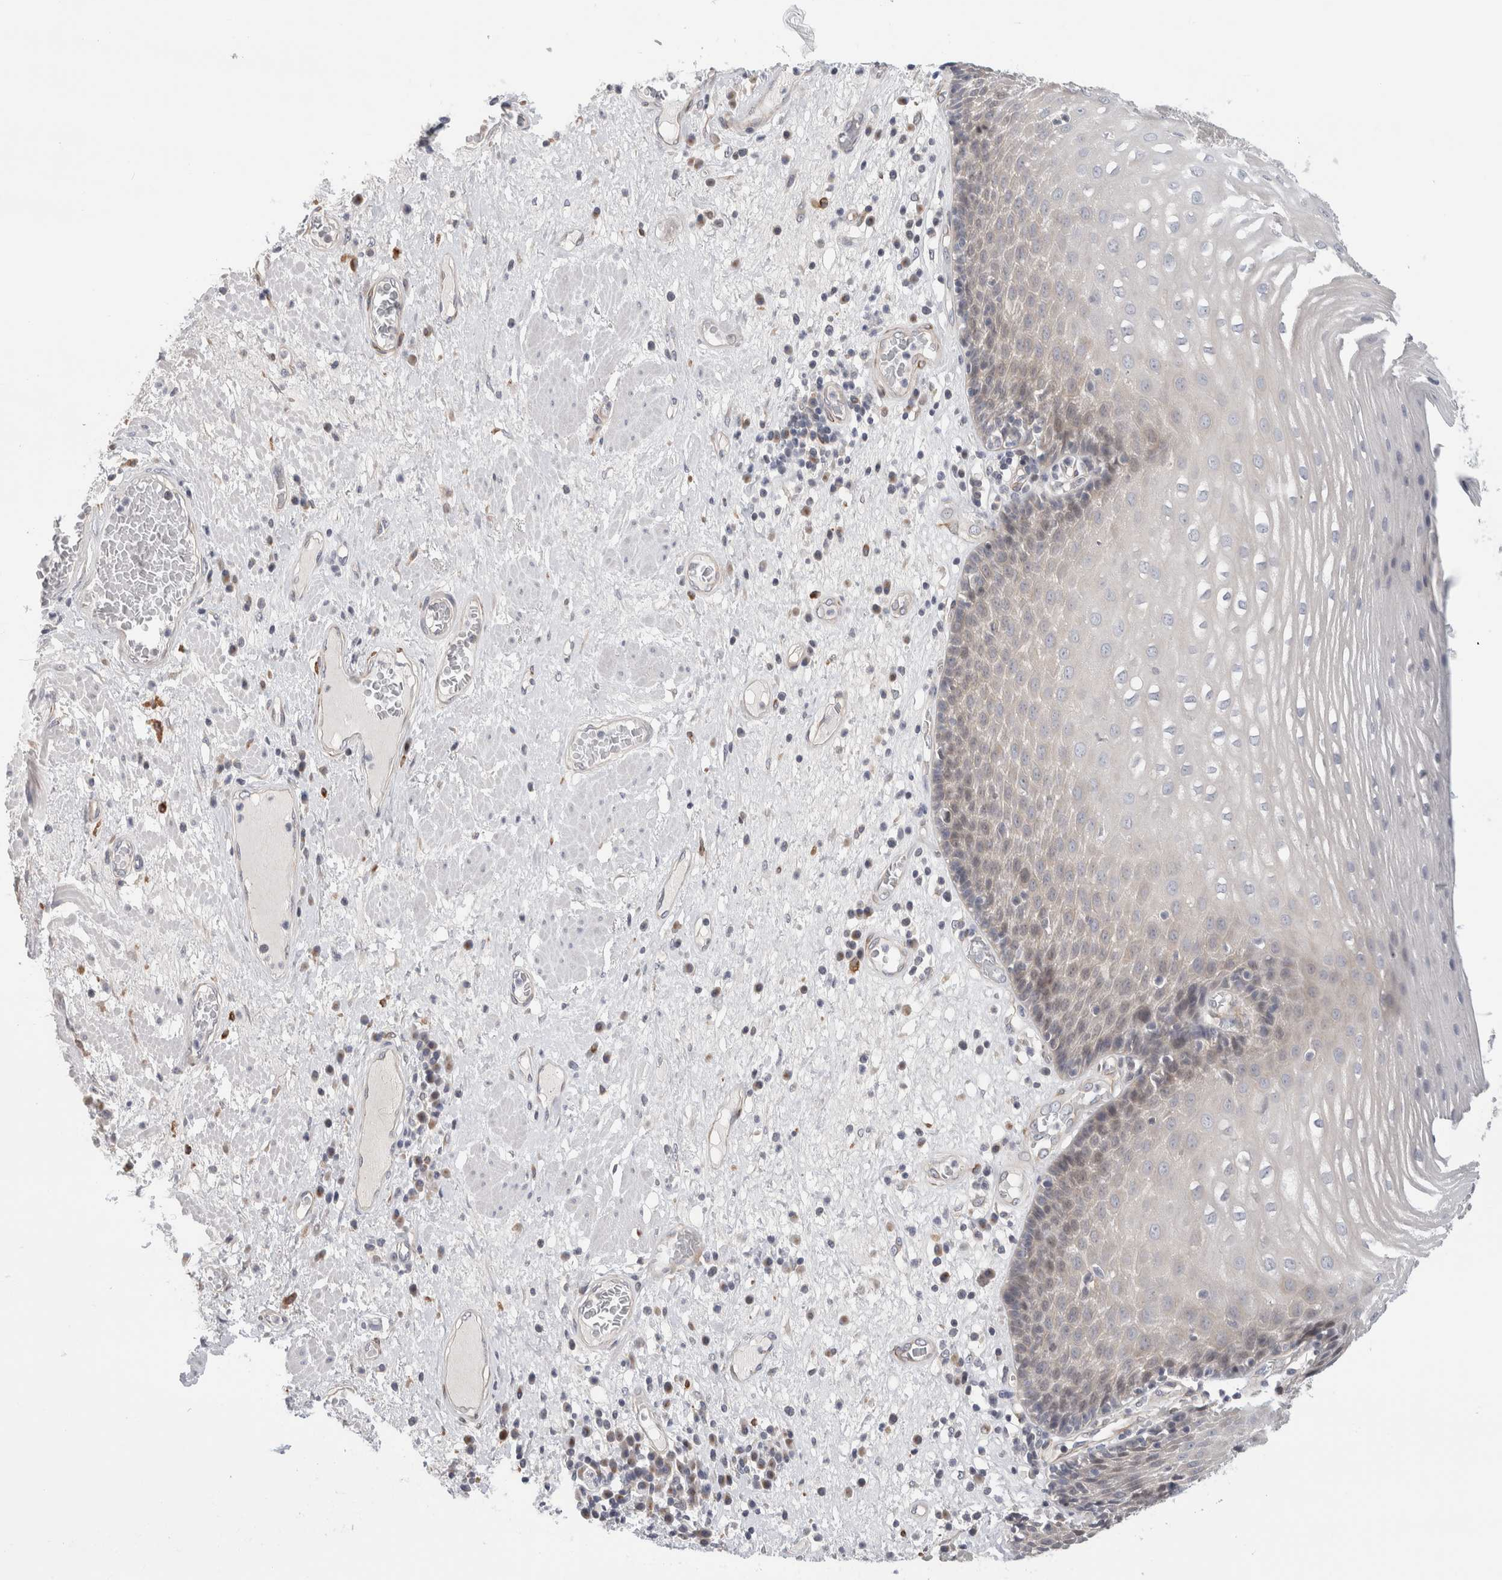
{"staining": {"intensity": "weak", "quantity": "<25%", "location": "nuclear"}, "tissue": "esophagus", "cell_type": "Squamous epithelial cells", "image_type": "normal", "snomed": [{"axis": "morphology", "description": "Normal tissue, NOS"}, {"axis": "morphology", "description": "Adenocarcinoma, NOS"}, {"axis": "topography", "description": "Esophagus"}], "caption": "High power microscopy micrograph of an immunohistochemistry (IHC) micrograph of unremarkable esophagus, revealing no significant positivity in squamous epithelial cells. Nuclei are stained in blue.", "gene": "SYTL5", "patient": {"sex": "male", "age": 62}}